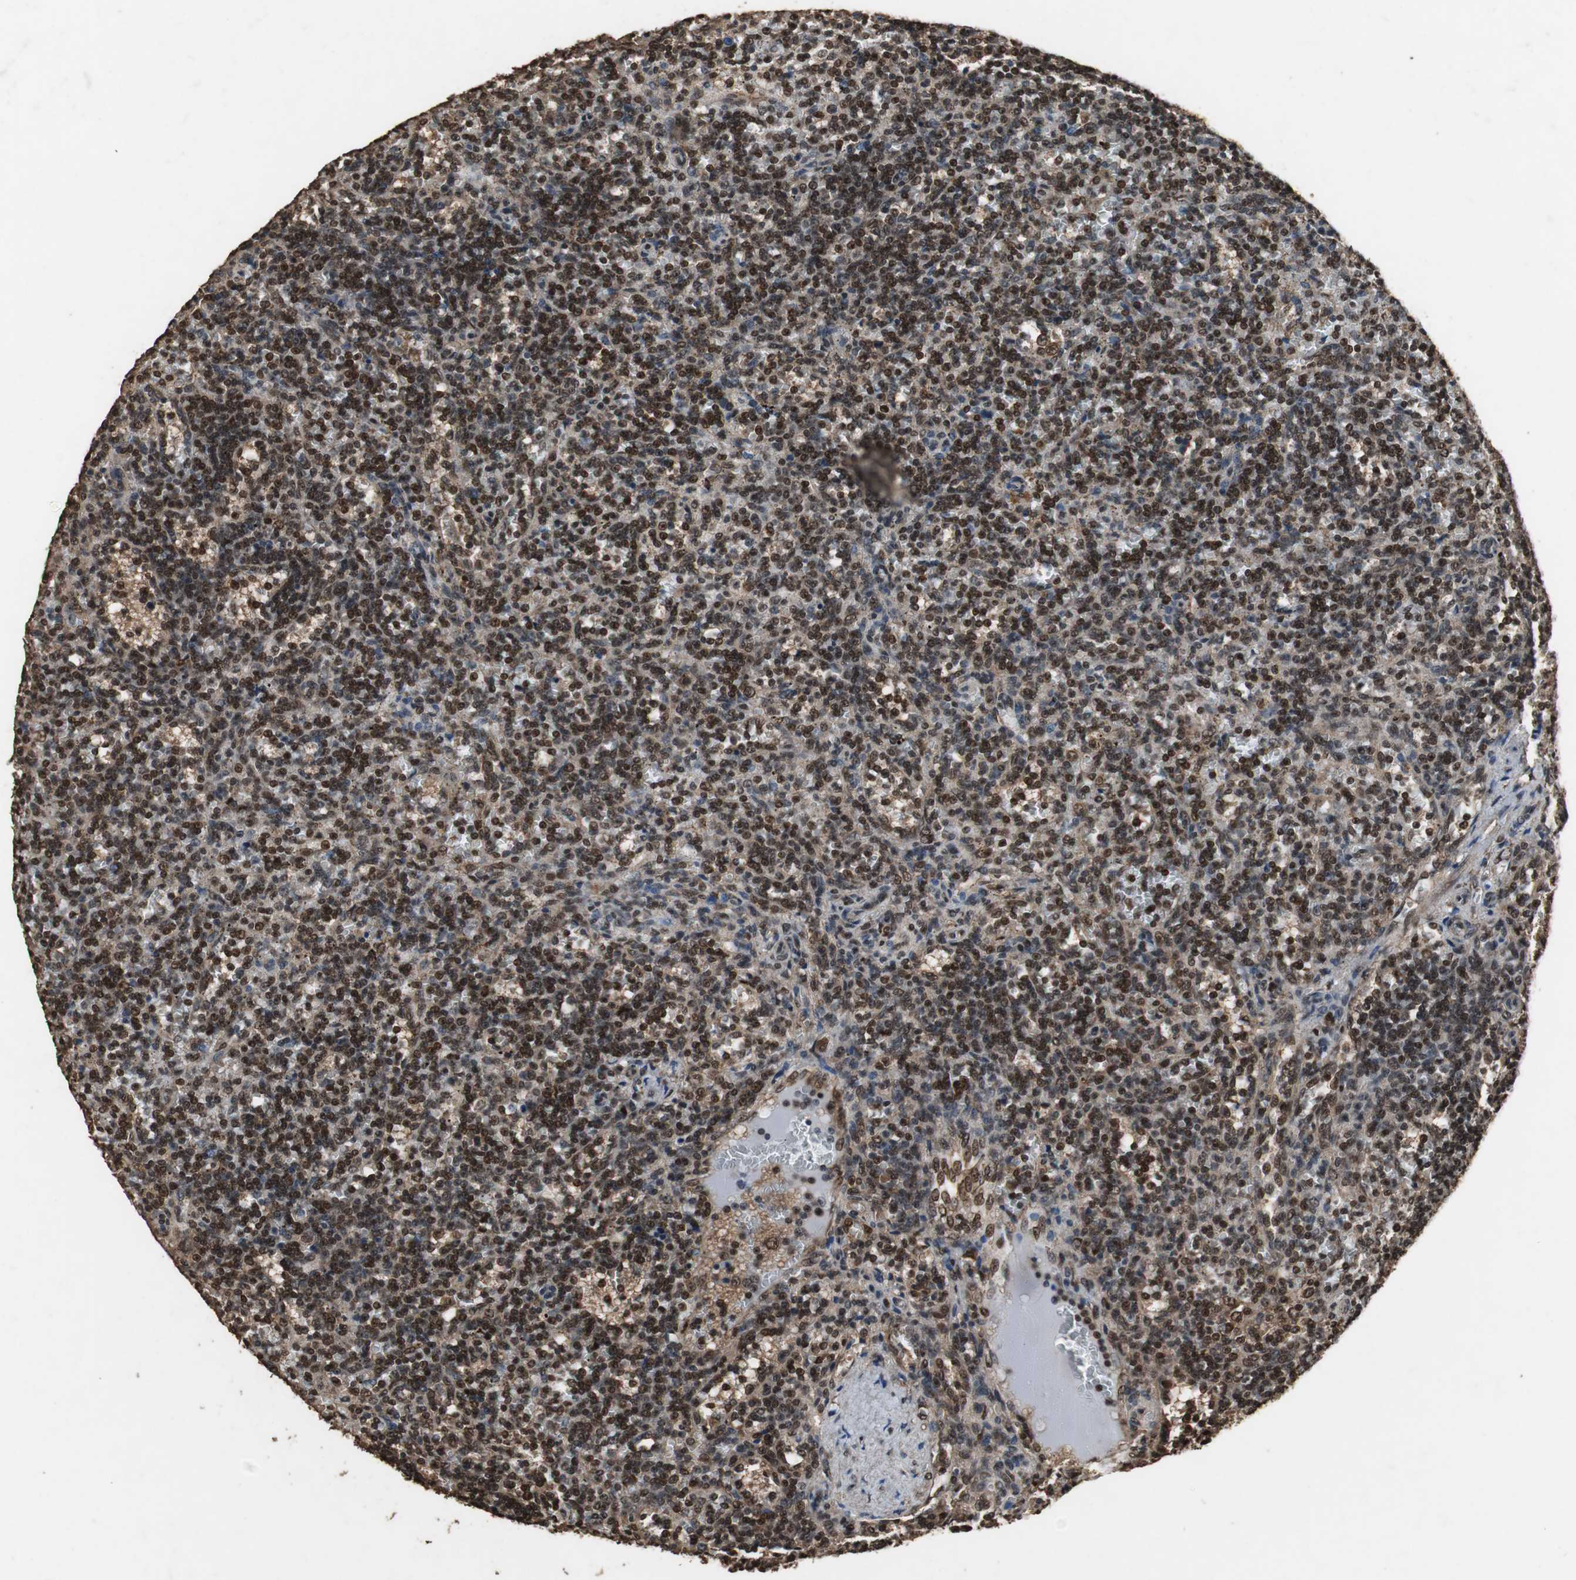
{"staining": {"intensity": "strong", "quantity": ">75%", "location": "cytoplasmic/membranous,nuclear"}, "tissue": "lymphoma", "cell_type": "Tumor cells", "image_type": "cancer", "snomed": [{"axis": "morphology", "description": "Malignant lymphoma, non-Hodgkin's type, Low grade"}, {"axis": "topography", "description": "Spleen"}], "caption": "Strong cytoplasmic/membranous and nuclear expression for a protein is identified in approximately >75% of tumor cells of low-grade malignant lymphoma, non-Hodgkin's type using IHC.", "gene": "ZNF18", "patient": {"sex": "male", "age": 73}}